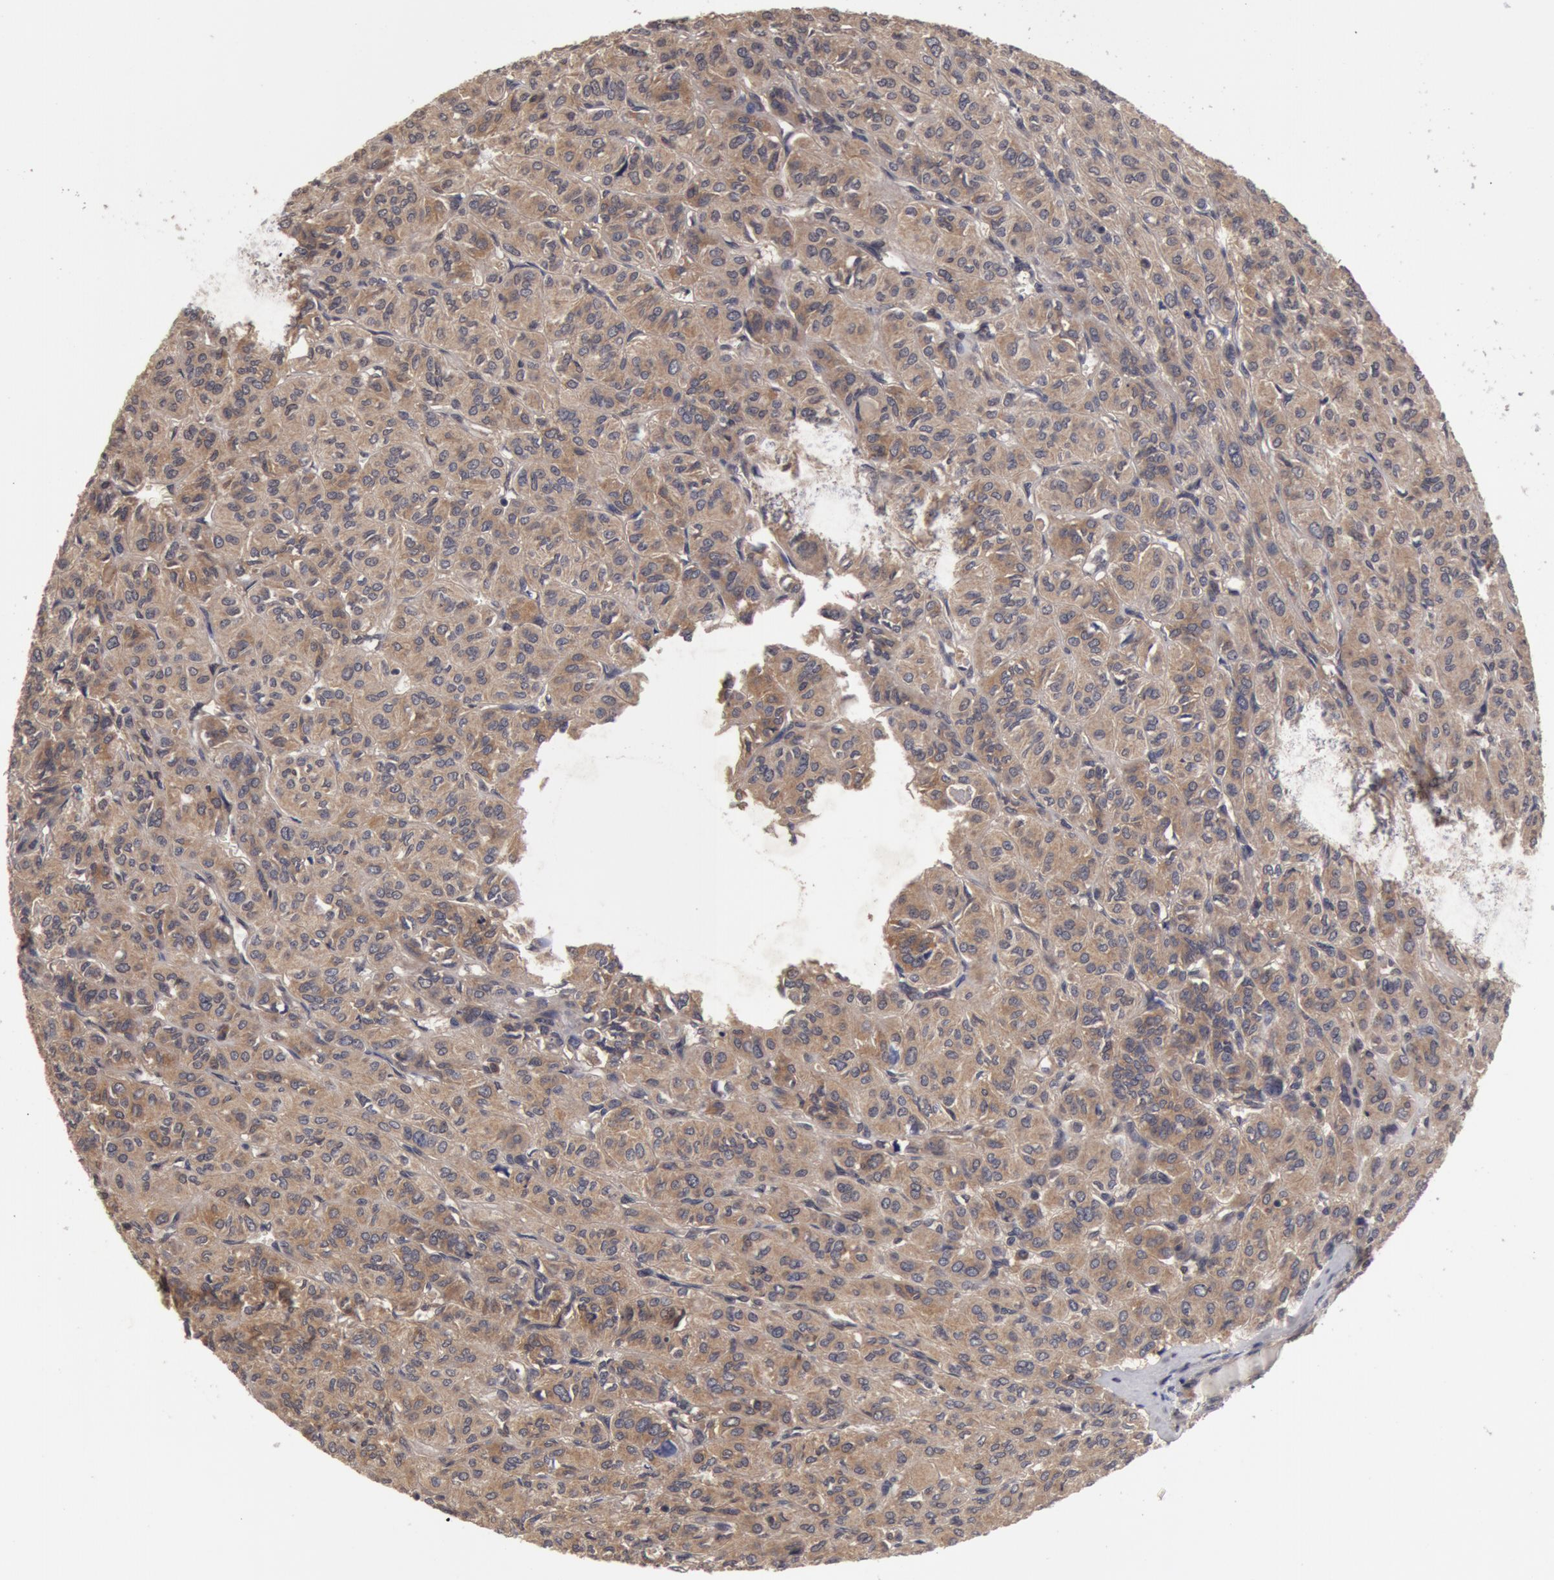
{"staining": {"intensity": "moderate", "quantity": ">75%", "location": "cytoplasmic/membranous"}, "tissue": "thyroid cancer", "cell_type": "Tumor cells", "image_type": "cancer", "snomed": [{"axis": "morphology", "description": "Follicular adenoma carcinoma, NOS"}, {"axis": "topography", "description": "Thyroid gland"}], "caption": "Follicular adenoma carcinoma (thyroid) tissue exhibits moderate cytoplasmic/membranous expression in about >75% of tumor cells", "gene": "BCHE", "patient": {"sex": "female", "age": 71}}